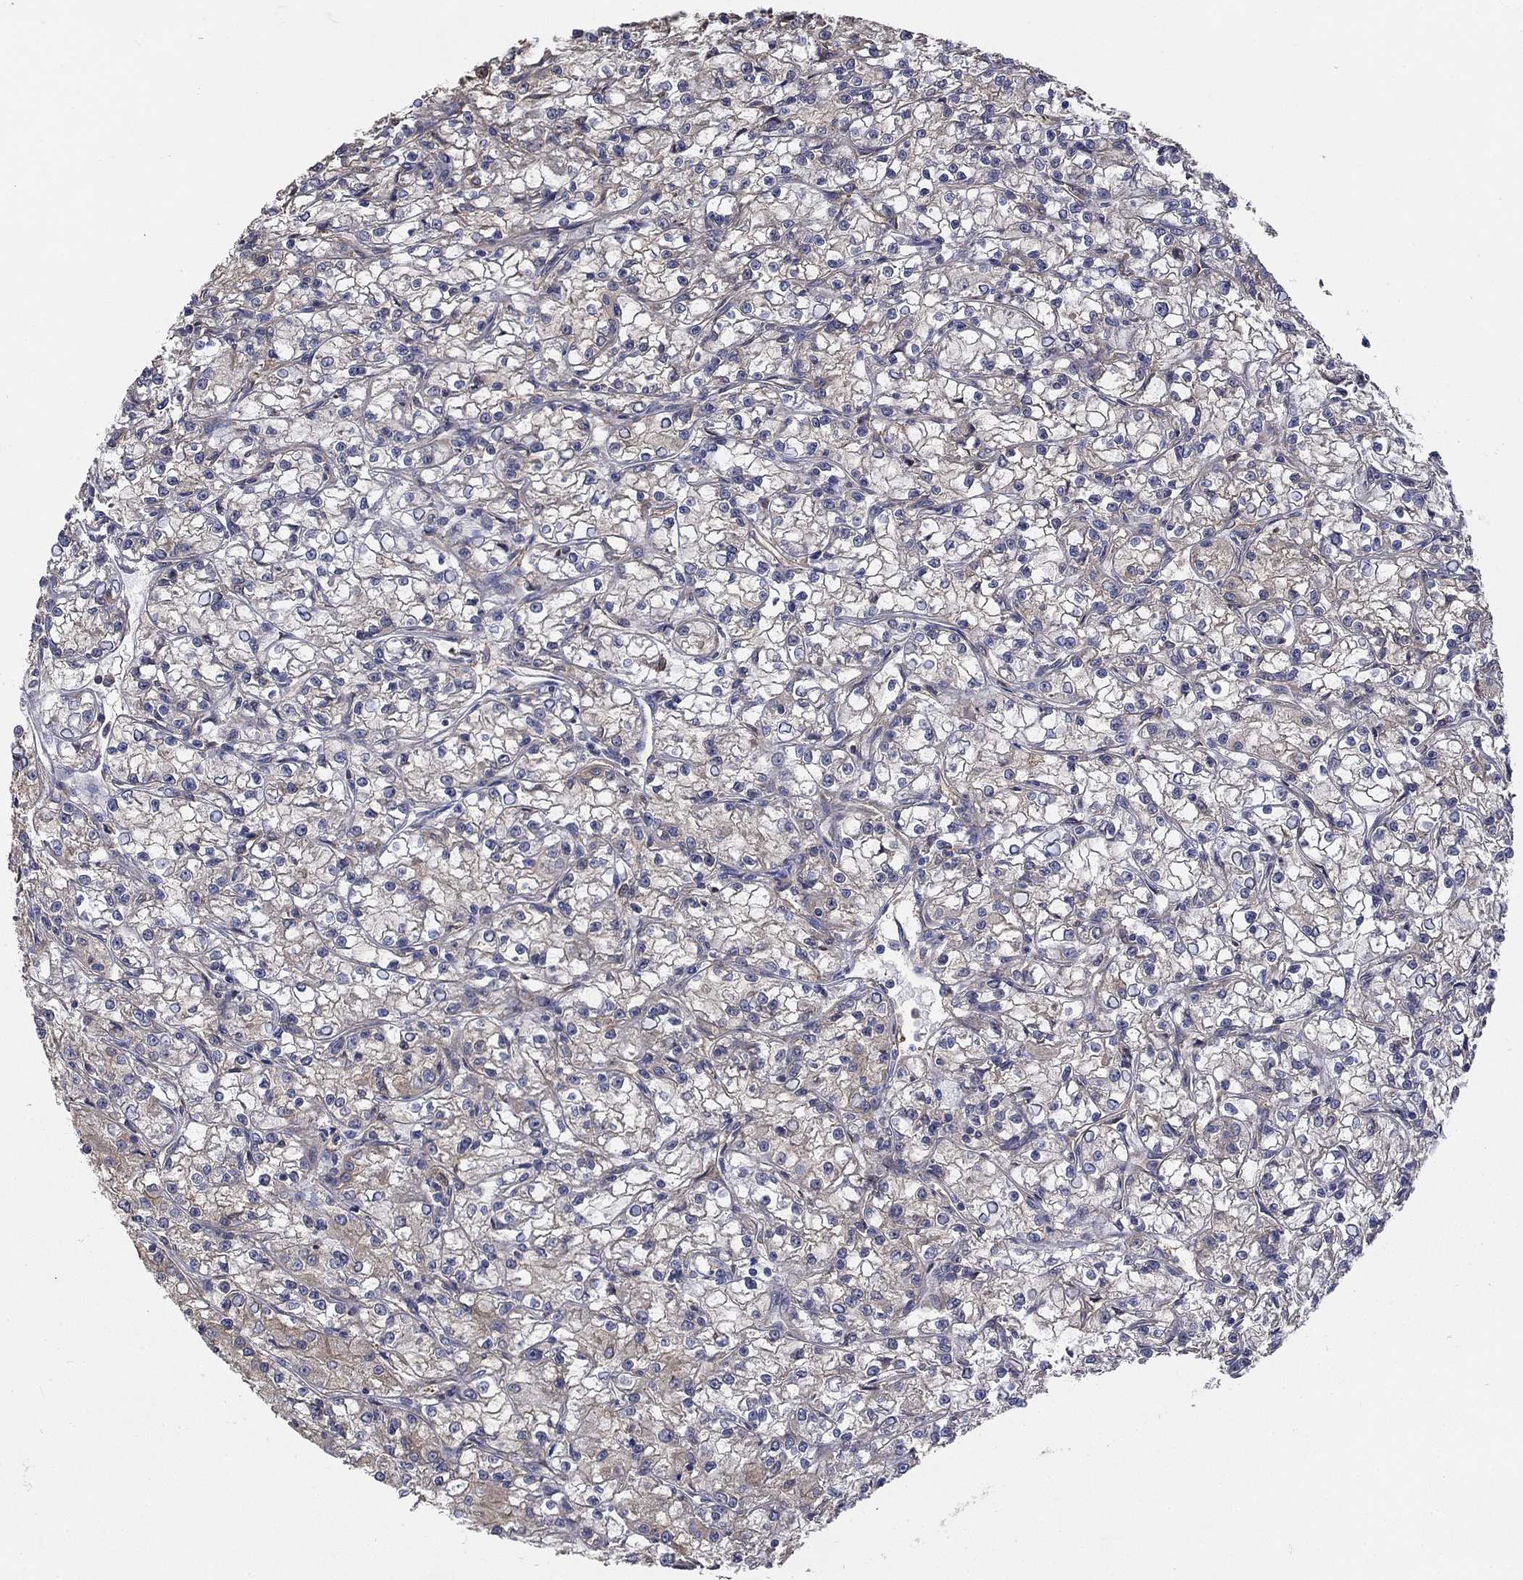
{"staining": {"intensity": "weak", "quantity": "25%-75%", "location": "cytoplasmic/membranous"}, "tissue": "renal cancer", "cell_type": "Tumor cells", "image_type": "cancer", "snomed": [{"axis": "morphology", "description": "Adenocarcinoma, NOS"}, {"axis": "topography", "description": "Kidney"}], "caption": "Weak cytoplasmic/membranous protein staining is identified in about 25%-75% of tumor cells in renal cancer (adenocarcinoma).", "gene": "DPYSL2", "patient": {"sex": "female", "age": 59}}